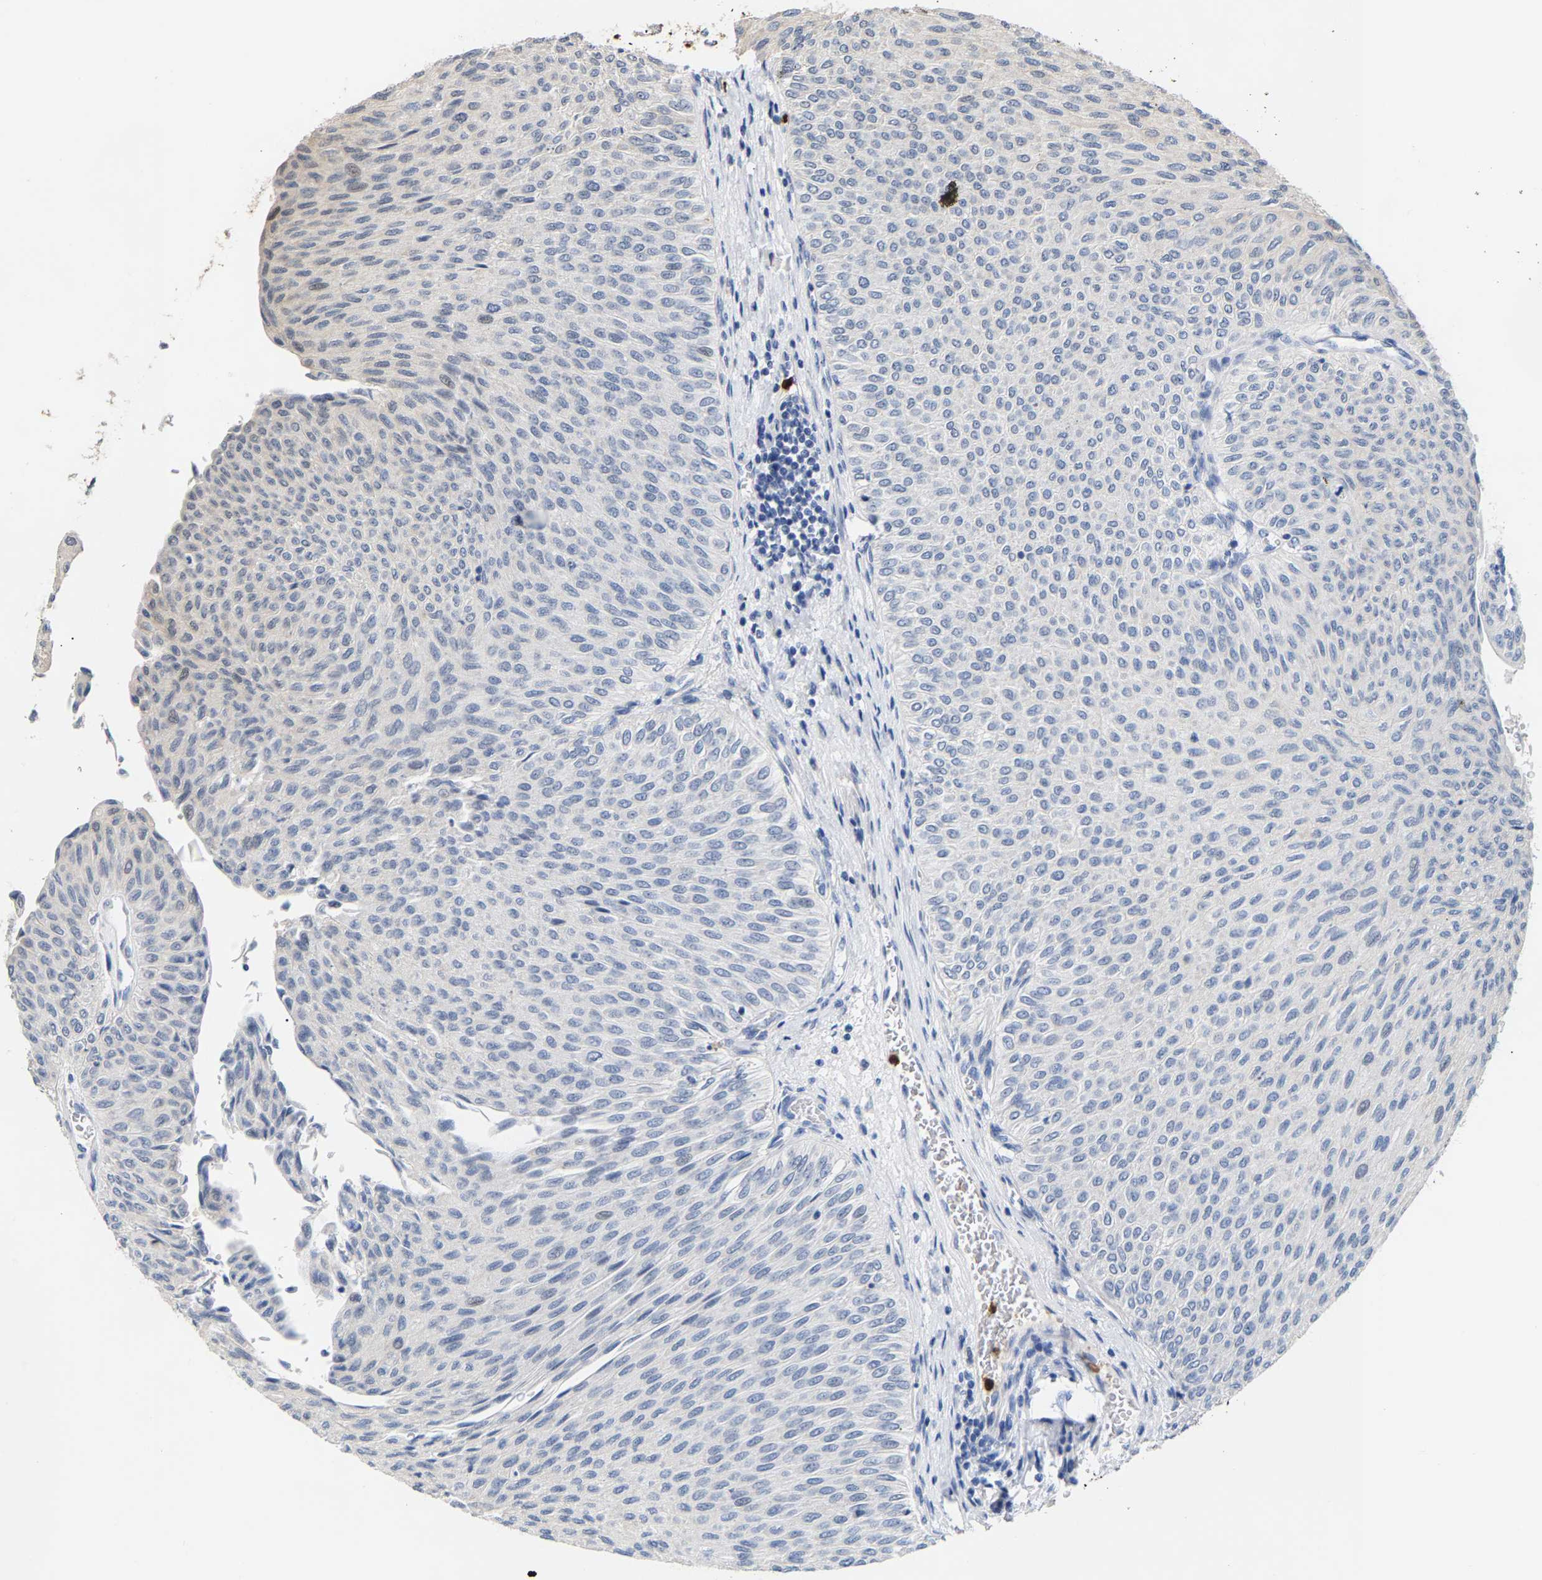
{"staining": {"intensity": "negative", "quantity": "none", "location": "none"}, "tissue": "urothelial cancer", "cell_type": "Tumor cells", "image_type": "cancer", "snomed": [{"axis": "morphology", "description": "Urothelial carcinoma, Low grade"}, {"axis": "topography", "description": "Urinary bladder"}], "caption": "DAB immunohistochemical staining of urothelial cancer shows no significant staining in tumor cells. Brightfield microscopy of immunohistochemistry stained with DAB (3,3'-diaminobenzidine) (brown) and hematoxylin (blue), captured at high magnification.", "gene": "TDRD7", "patient": {"sex": "male", "age": 78}}